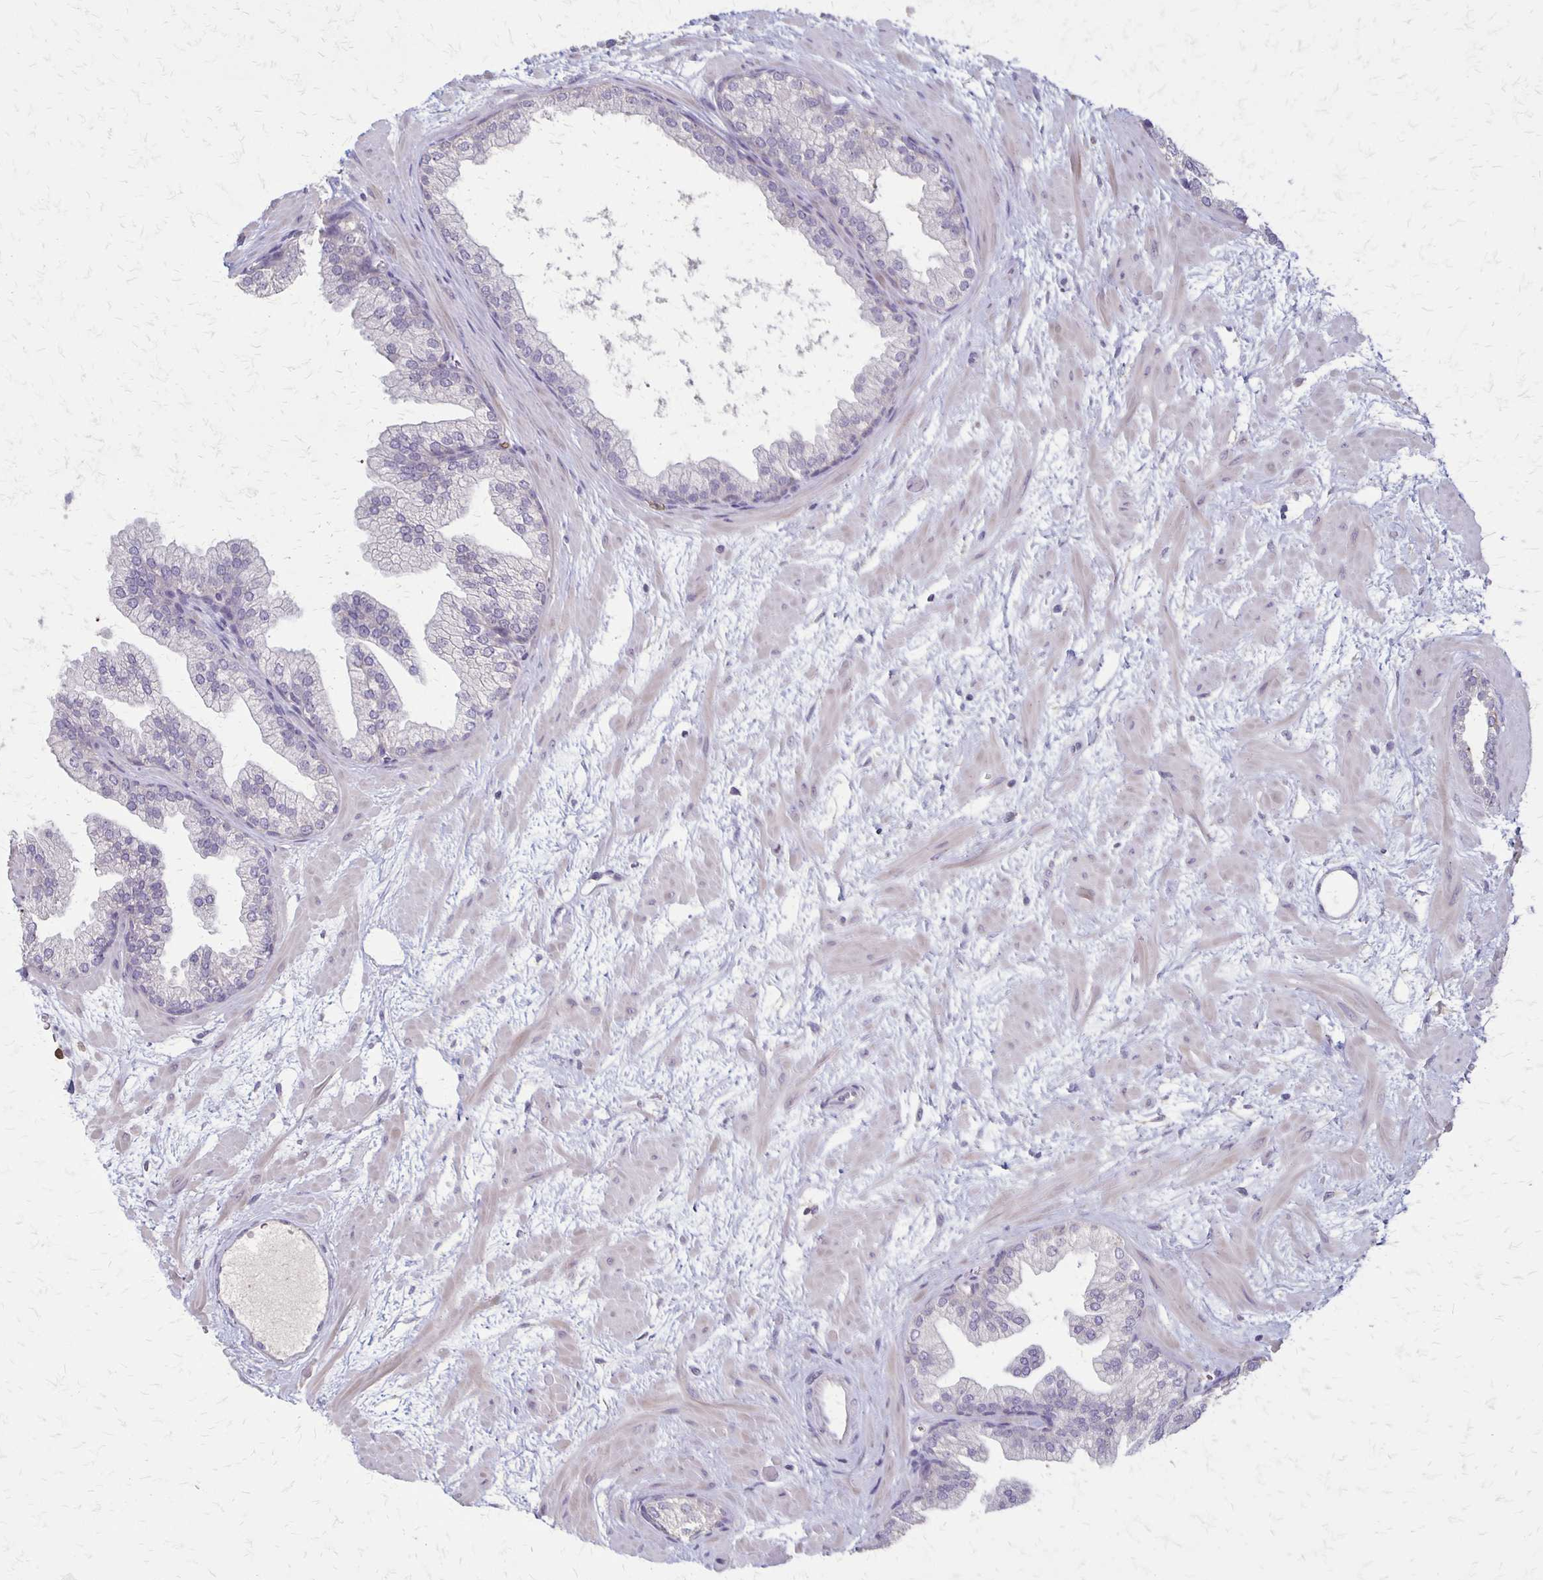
{"staining": {"intensity": "negative", "quantity": "none", "location": "none"}, "tissue": "prostate", "cell_type": "Glandular cells", "image_type": "normal", "snomed": [{"axis": "morphology", "description": "Normal tissue, NOS"}, {"axis": "topography", "description": "Prostate"}], "caption": "This is an immunohistochemistry histopathology image of normal human prostate. There is no positivity in glandular cells.", "gene": "SEPTIN5", "patient": {"sex": "male", "age": 37}}